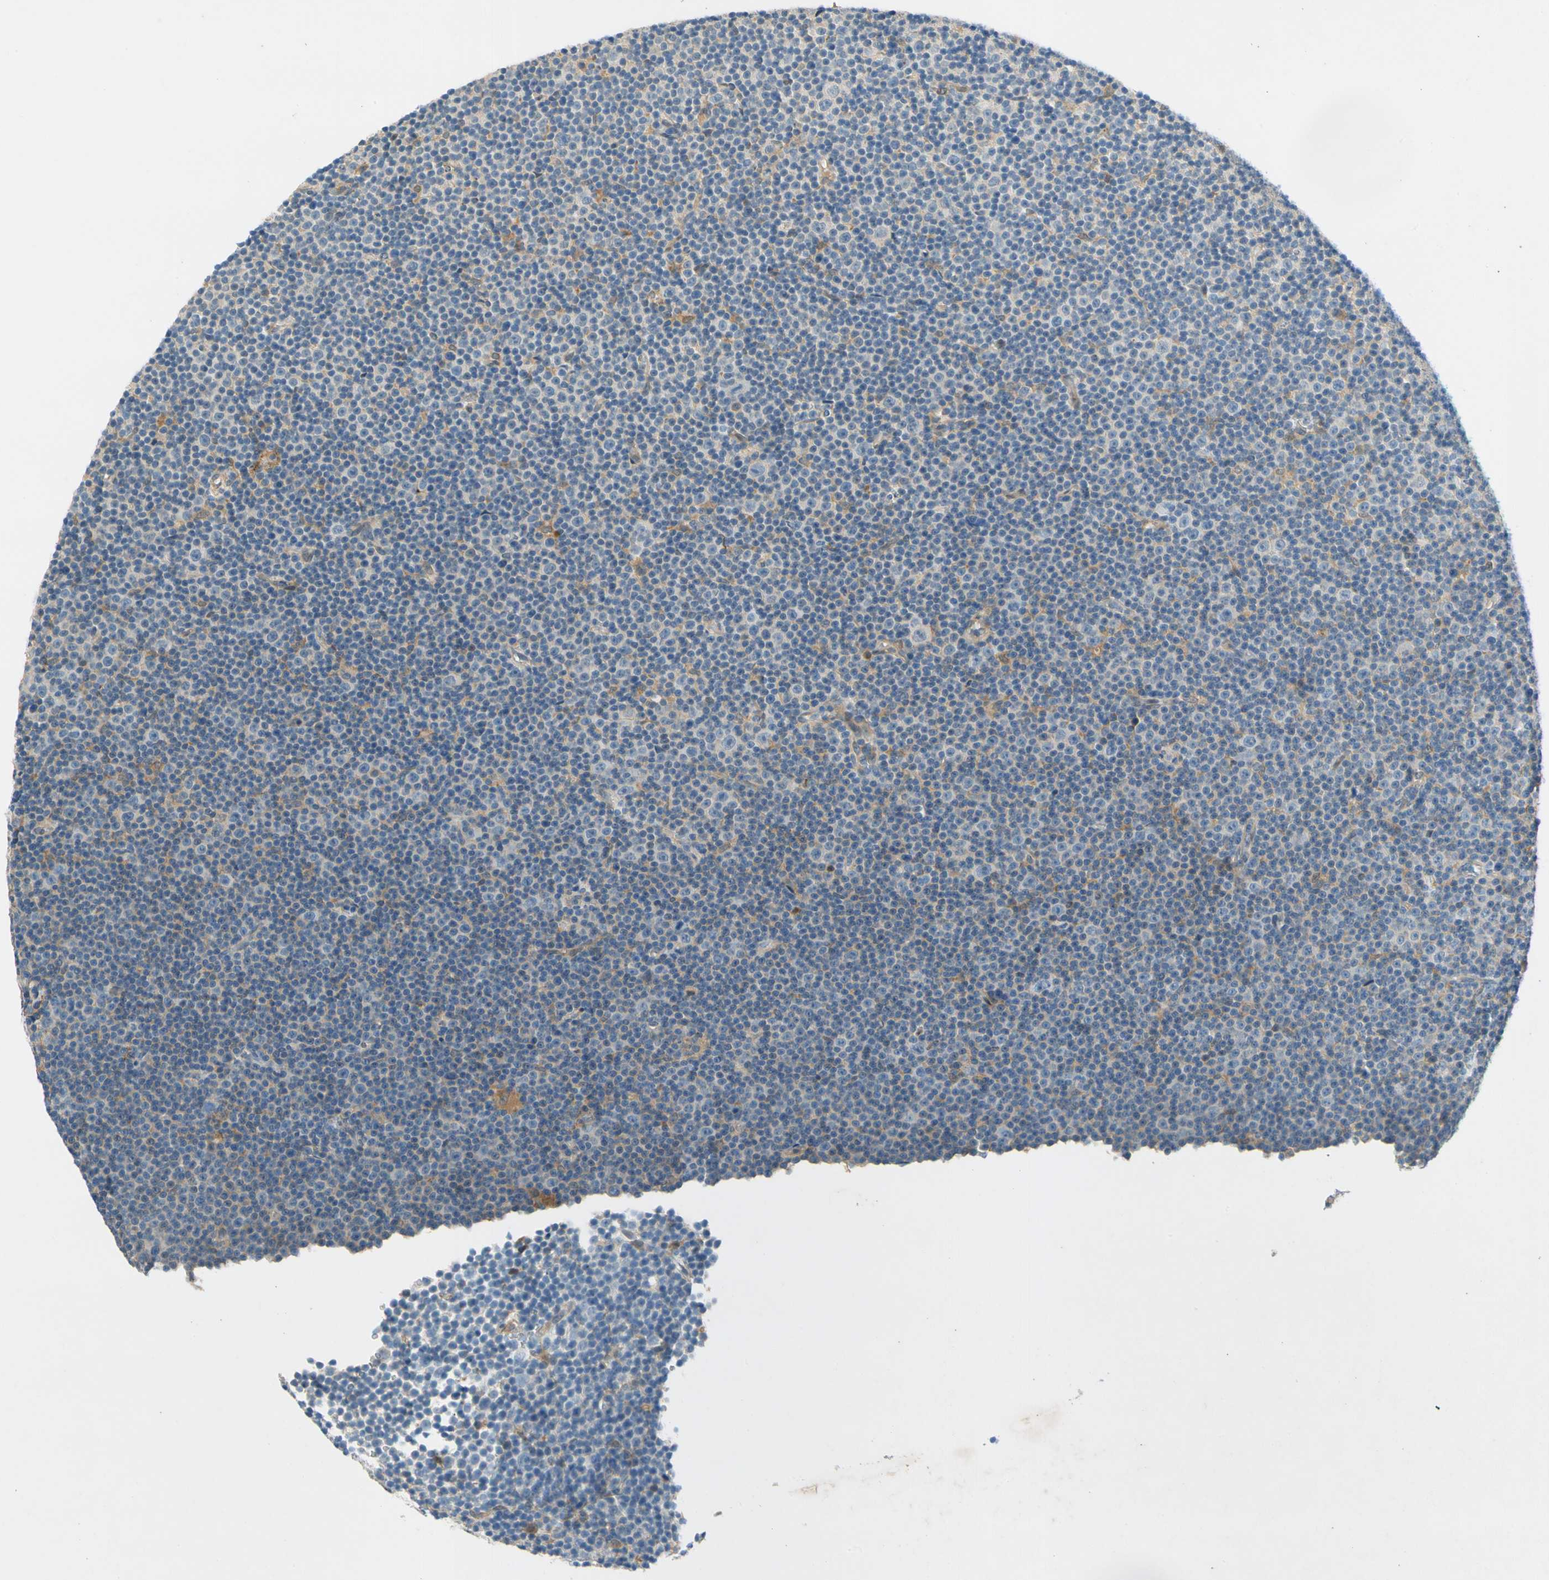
{"staining": {"intensity": "weak", "quantity": "<25%", "location": "cytoplasmic/membranous"}, "tissue": "lymphoma", "cell_type": "Tumor cells", "image_type": "cancer", "snomed": [{"axis": "morphology", "description": "Malignant lymphoma, non-Hodgkin's type, Low grade"}, {"axis": "topography", "description": "Lymph node"}], "caption": "This is a micrograph of immunohistochemistry staining of lymphoma, which shows no staining in tumor cells.", "gene": "WIPI1", "patient": {"sex": "female", "age": 67}}